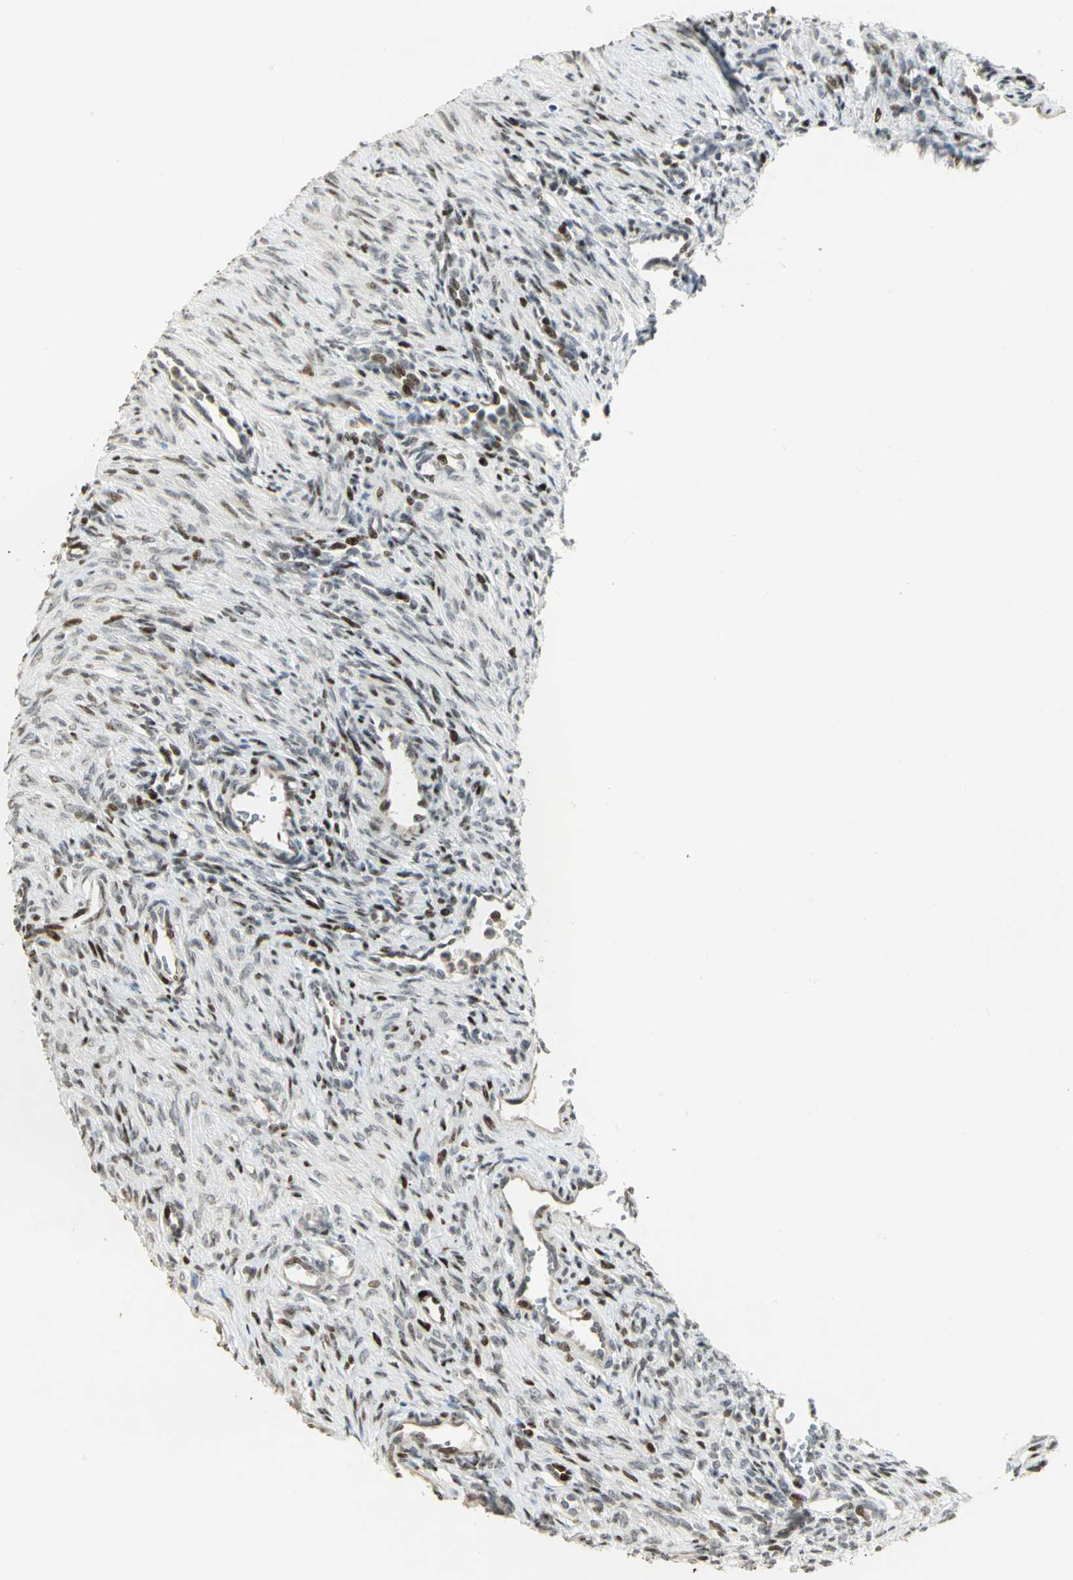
{"staining": {"intensity": "strong", "quantity": "25%-75%", "location": "nuclear"}, "tissue": "ovary", "cell_type": "Ovarian stroma cells", "image_type": "normal", "snomed": [{"axis": "morphology", "description": "Normal tissue, NOS"}, {"axis": "topography", "description": "Ovary"}], "caption": "Strong nuclear positivity is appreciated in approximately 25%-75% of ovarian stroma cells in normal ovary.", "gene": "KDM1A", "patient": {"sex": "female", "age": 33}}